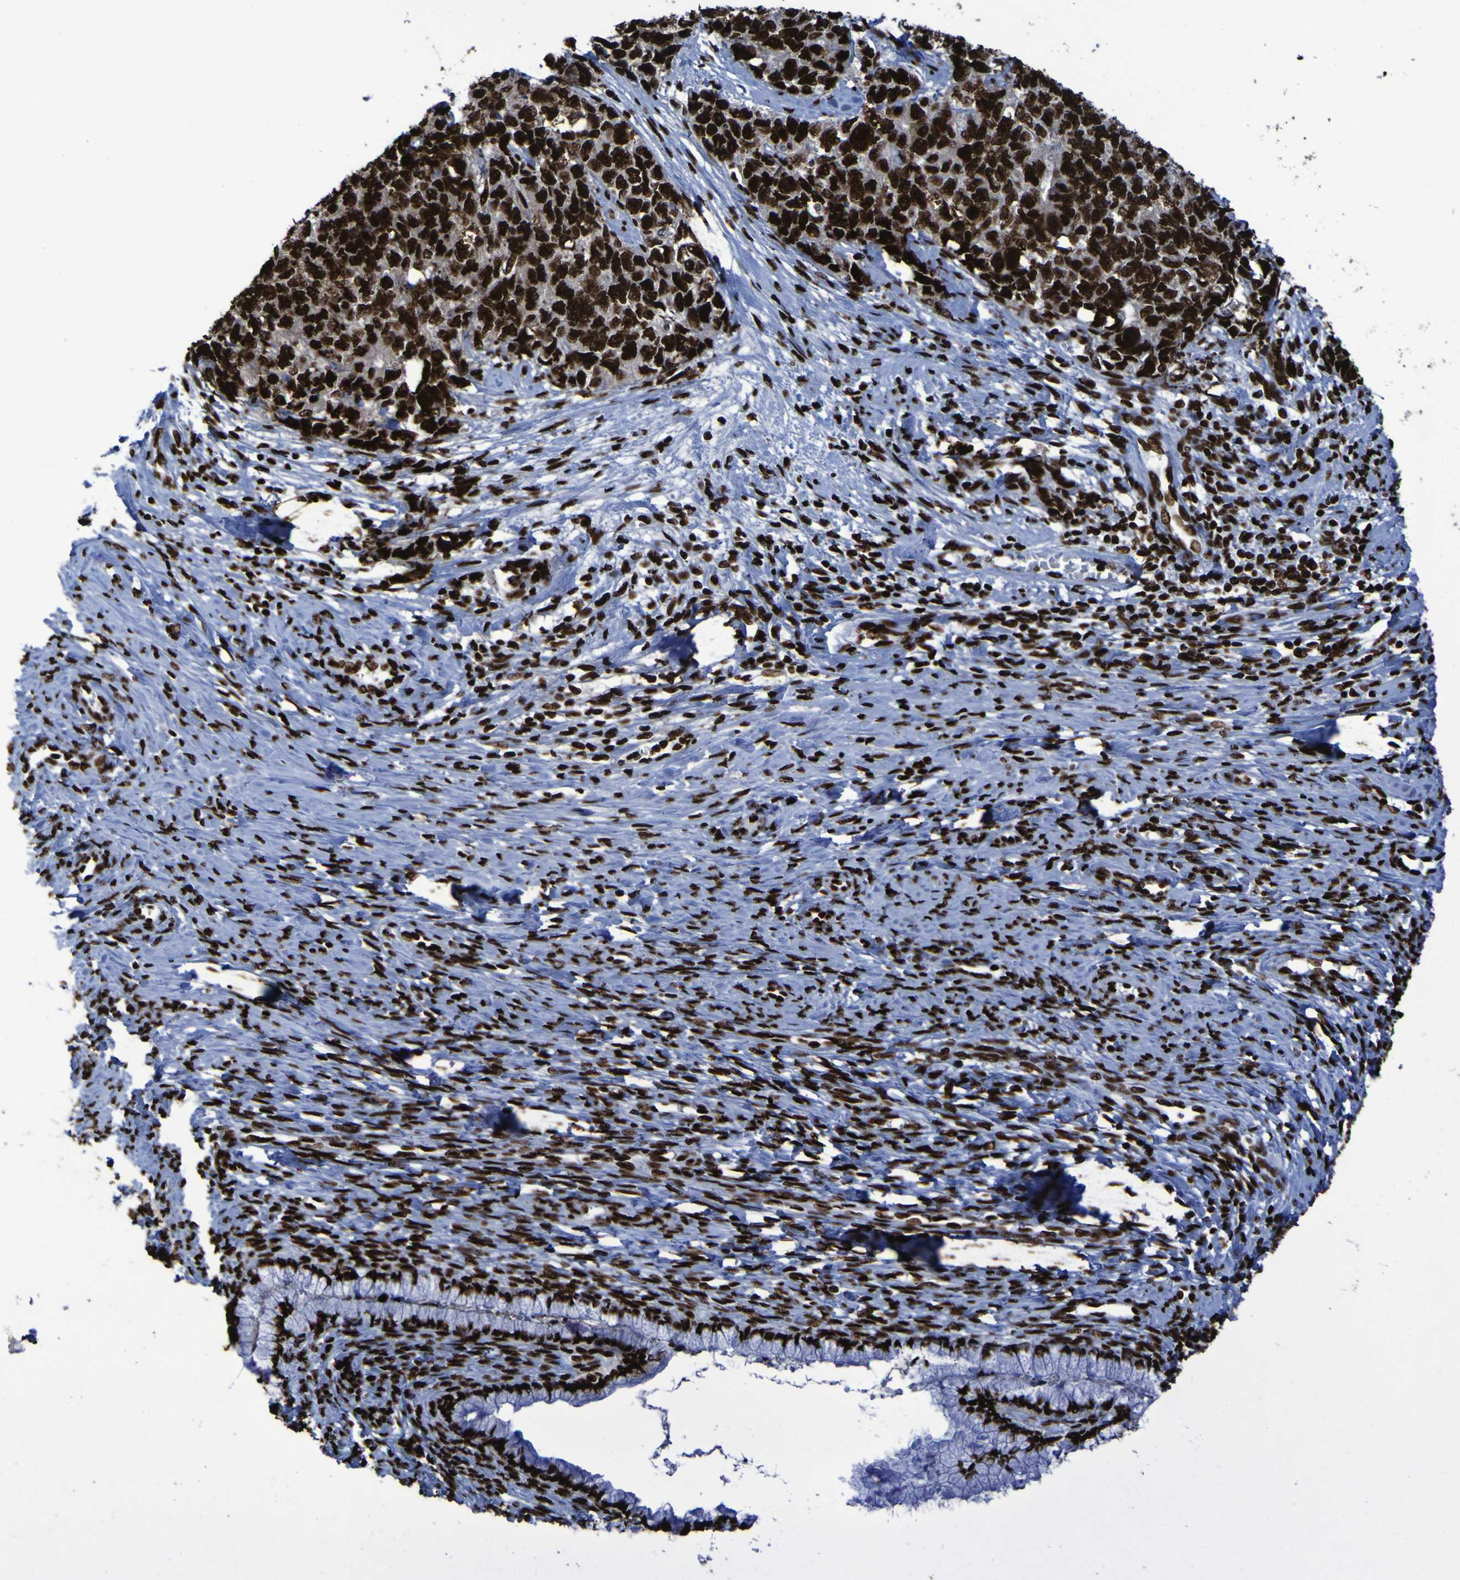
{"staining": {"intensity": "strong", "quantity": ">75%", "location": "nuclear"}, "tissue": "cervical cancer", "cell_type": "Tumor cells", "image_type": "cancer", "snomed": [{"axis": "morphology", "description": "Squamous cell carcinoma, NOS"}, {"axis": "topography", "description": "Cervix"}], "caption": "Immunohistochemical staining of human cervical cancer shows high levels of strong nuclear protein staining in approximately >75% of tumor cells.", "gene": "NPM1", "patient": {"sex": "female", "age": 63}}